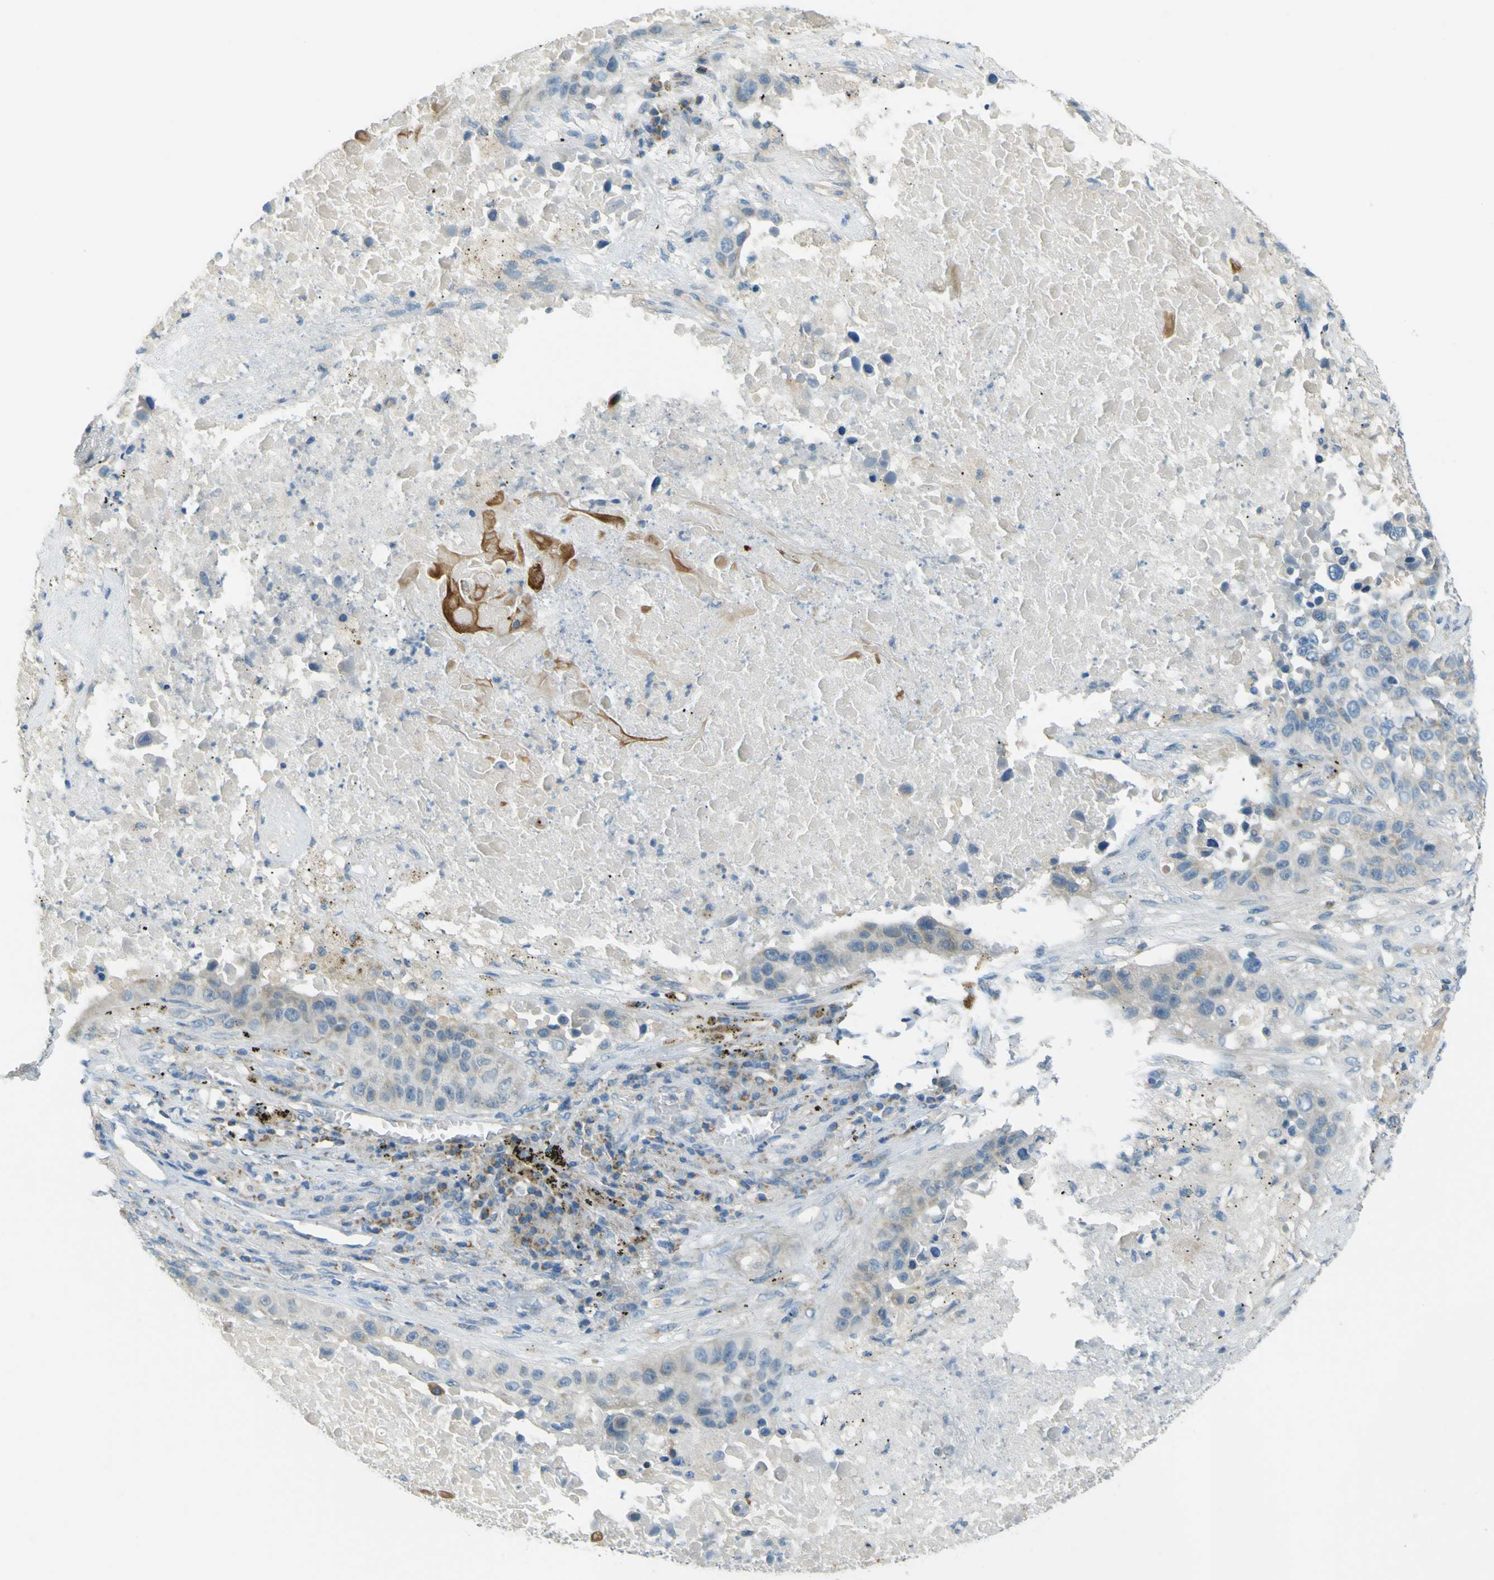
{"staining": {"intensity": "weak", "quantity": "25%-75%", "location": "cytoplasmic/membranous"}, "tissue": "lung cancer", "cell_type": "Tumor cells", "image_type": "cancer", "snomed": [{"axis": "morphology", "description": "Squamous cell carcinoma, NOS"}, {"axis": "topography", "description": "Lung"}], "caption": "Protein positivity by immunohistochemistry (IHC) shows weak cytoplasmic/membranous positivity in about 25%-75% of tumor cells in lung cancer (squamous cell carcinoma).", "gene": "FKTN", "patient": {"sex": "male", "age": 57}}